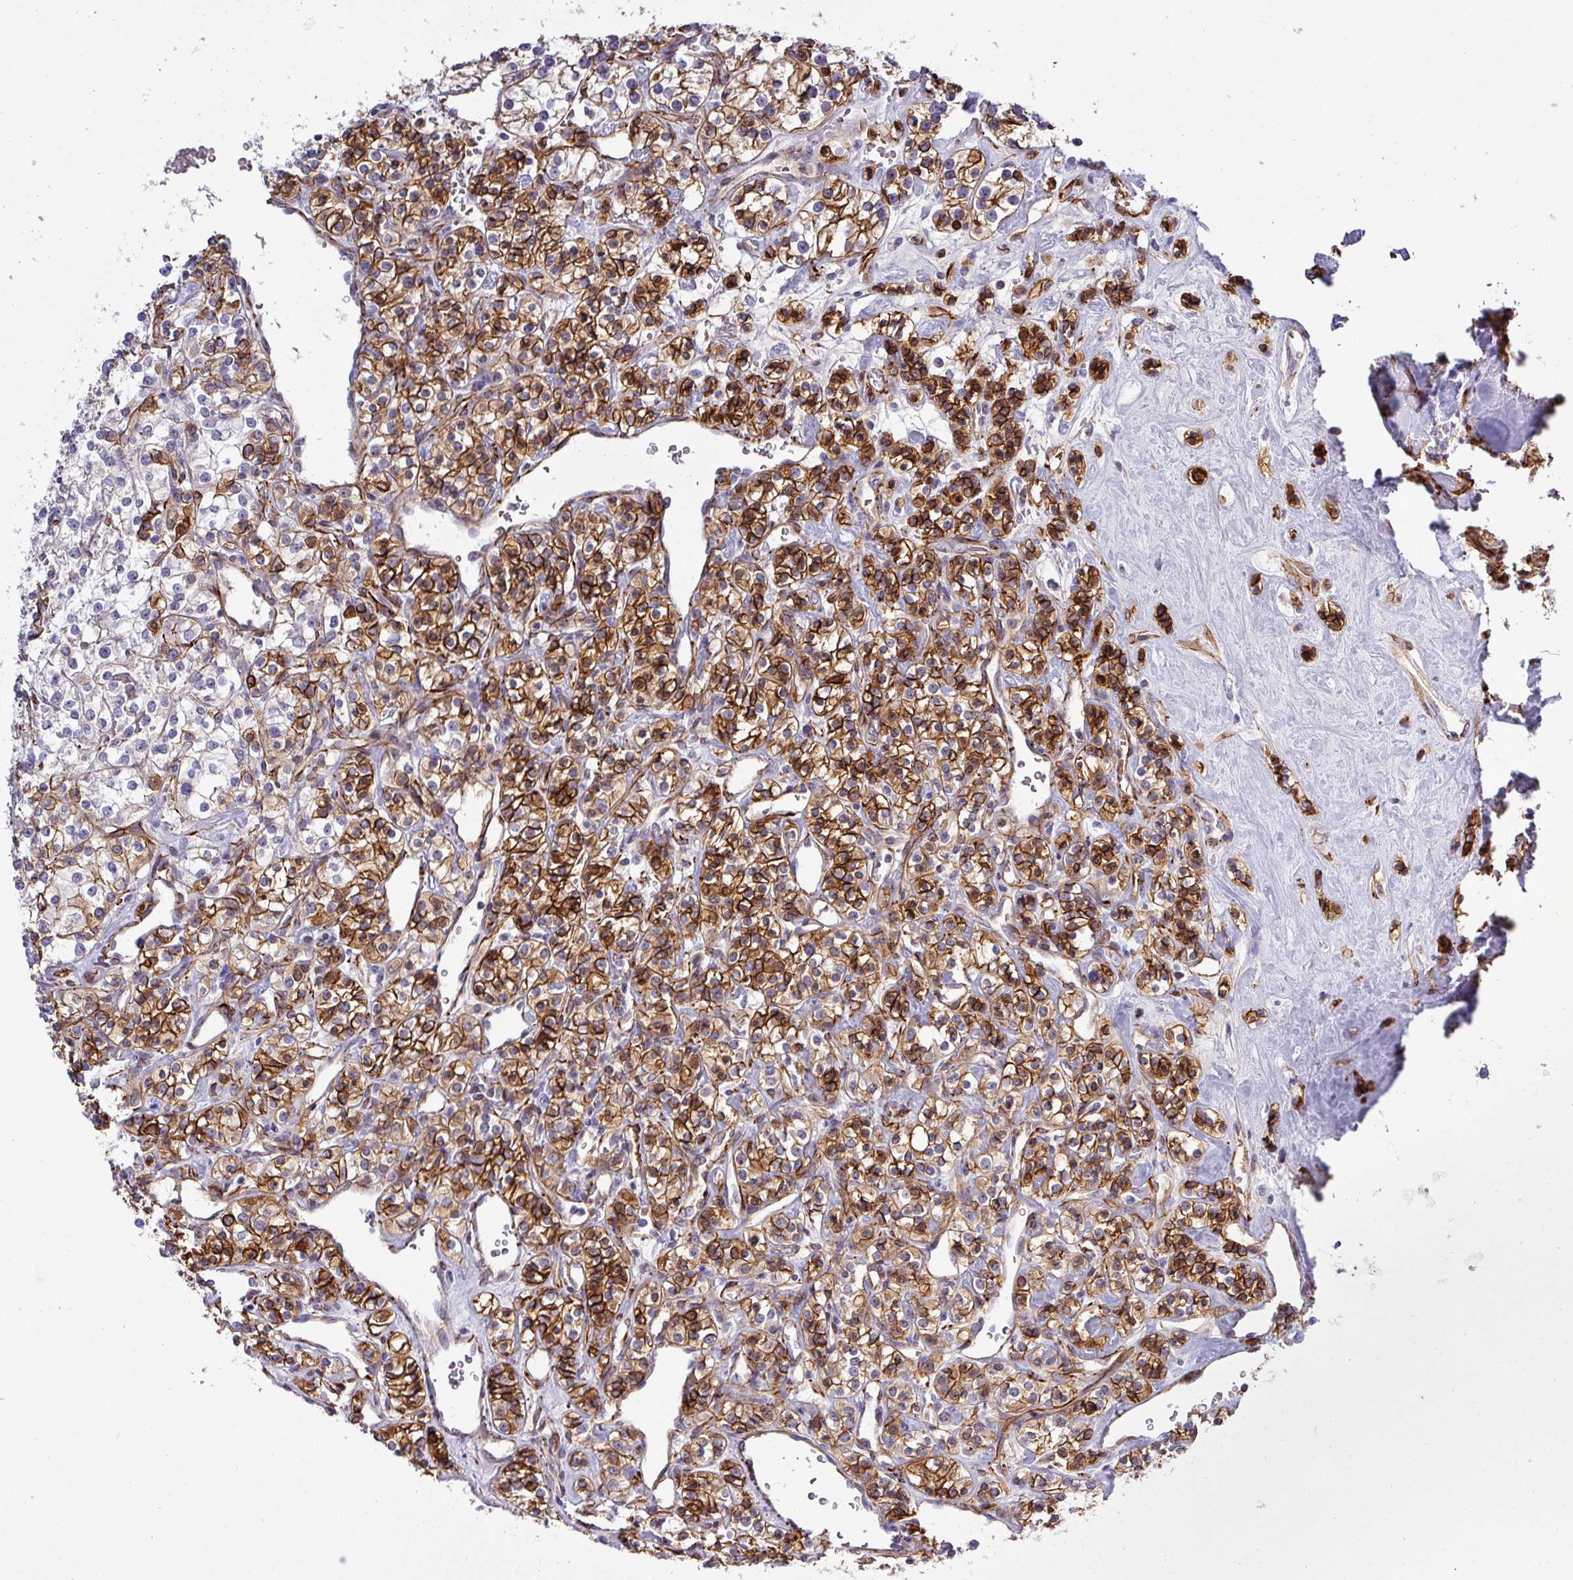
{"staining": {"intensity": "strong", "quantity": ">75%", "location": "cytoplasmic/membranous"}, "tissue": "renal cancer", "cell_type": "Tumor cells", "image_type": "cancer", "snomed": [{"axis": "morphology", "description": "Adenocarcinoma, NOS"}, {"axis": "topography", "description": "Kidney"}], "caption": "This image demonstrates IHC staining of human renal cancer (adenocarcinoma), with high strong cytoplasmic/membranous staining in approximately >75% of tumor cells.", "gene": "PARD6A", "patient": {"sex": "male", "age": 77}}